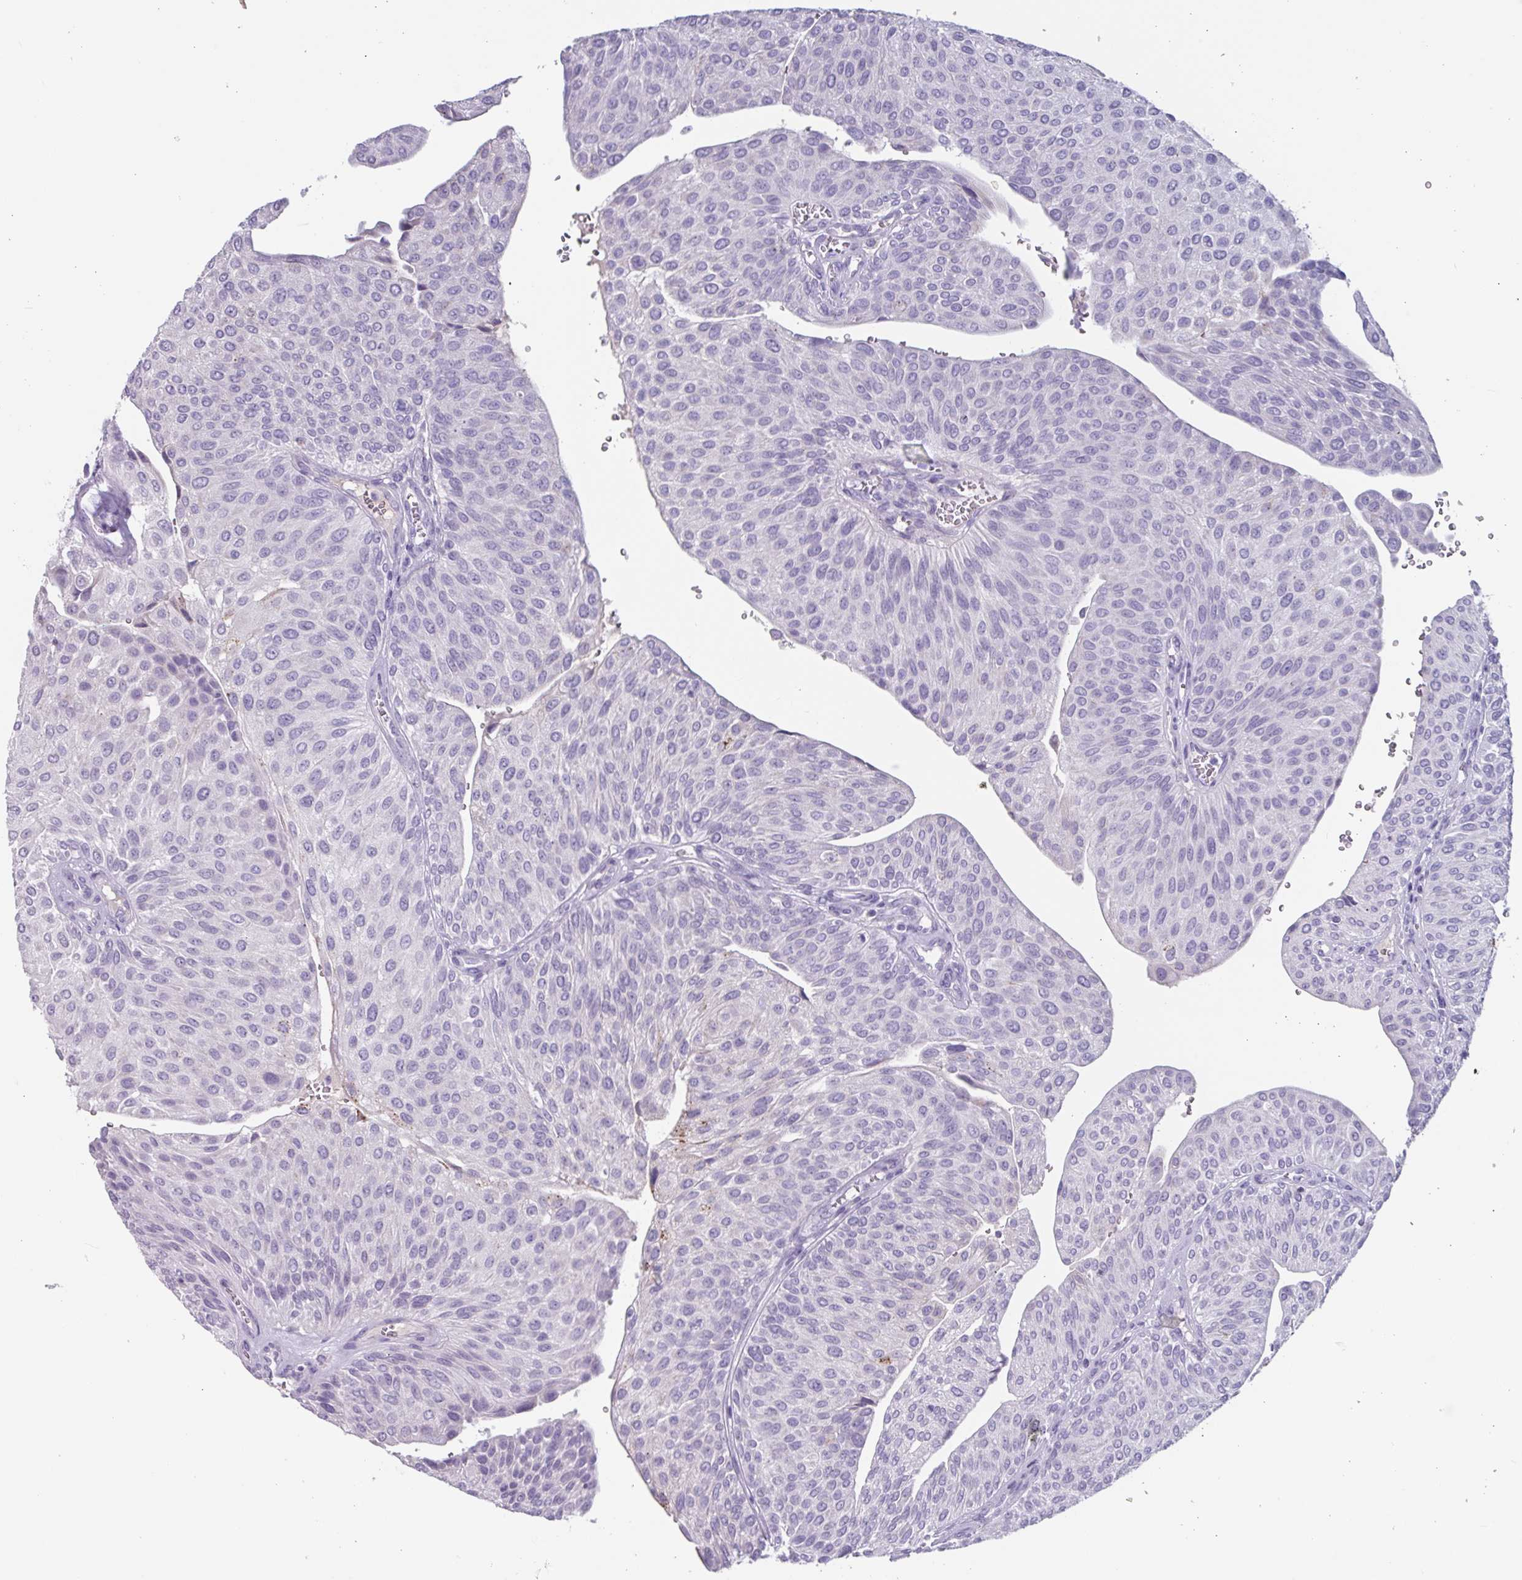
{"staining": {"intensity": "negative", "quantity": "none", "location": "none"}, "tissue": "urothelial cancer", "cell_type": "Tumor cells", "image_type": "cancer", "snomed": [{"axis": "morphology", "description": "Urothelial carcinoma, NOS"}, {"axis": "topography", "description": "Urinary bladder"}], "caption": "This histopathology image is of transitional cell carcinoma stained with IHC to label a protein in brown with the nuclei are counter-stained blue. There is no positivity in tumor cells. (DAB immunohistochemistry (IHC), high magnification).", "gene": "OR2T10", "patient": {"sex": "male", "age": 67}}